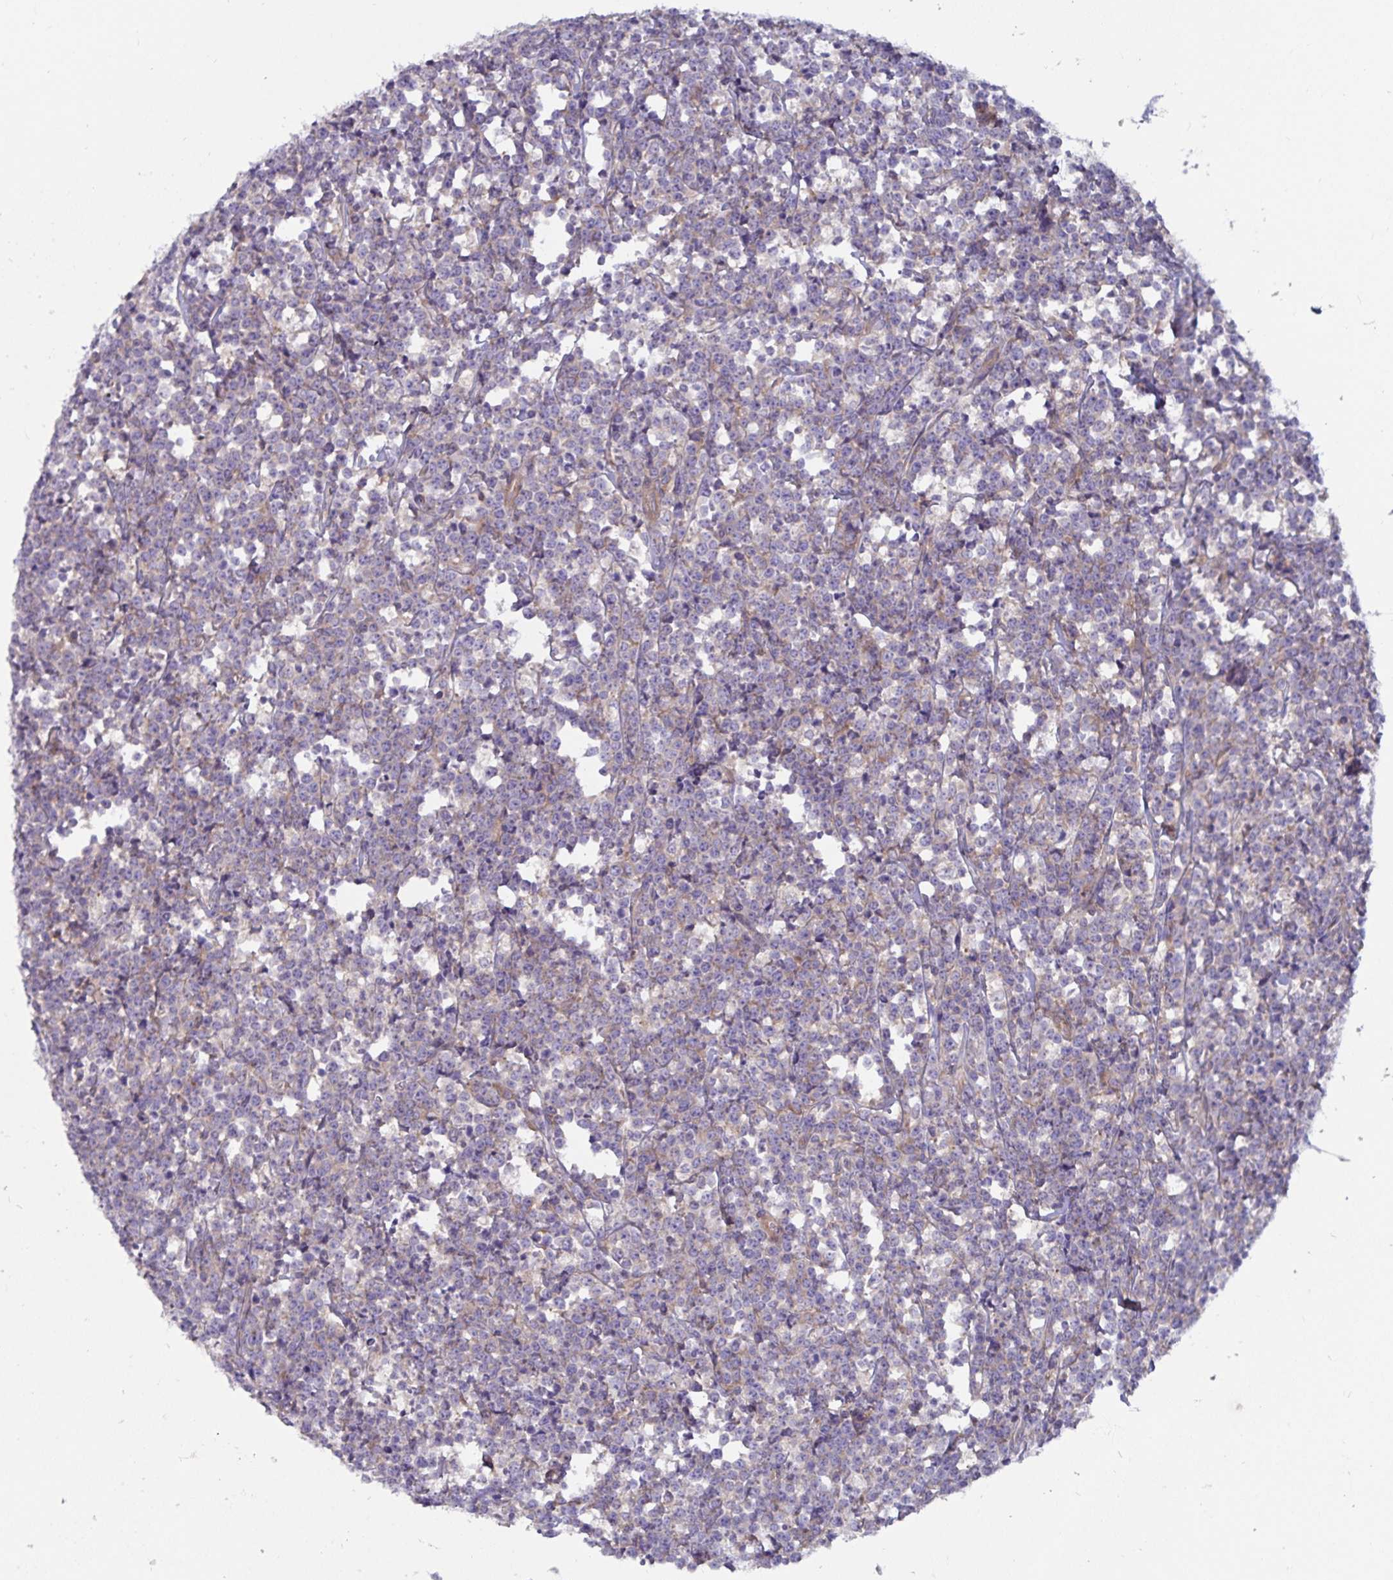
{"staining": {"intensity": "weak", "quantity": "25%-75%", "location": "cytoplasmic/membranous"}, "tissue": "lymphoma", "cell_type": "Tumor cells", "image_type": "cancer", "snomed": [{"axis": "morphology", "description": "Malignant lymphoma, non-Hodgkin's type, High grade"}, {"axis": "topography", "description": "Small intestine"}], "caption": "There is low levels of weak cytoplasmic/membranous expression in tumor cells of high-grade malignant lymphoma, non-Hodgkin's type, as demonstrated by immunohistochemical staining (brown color).", "gene": "FAM120A", "patient": {"sex": "female", "age": 56}}